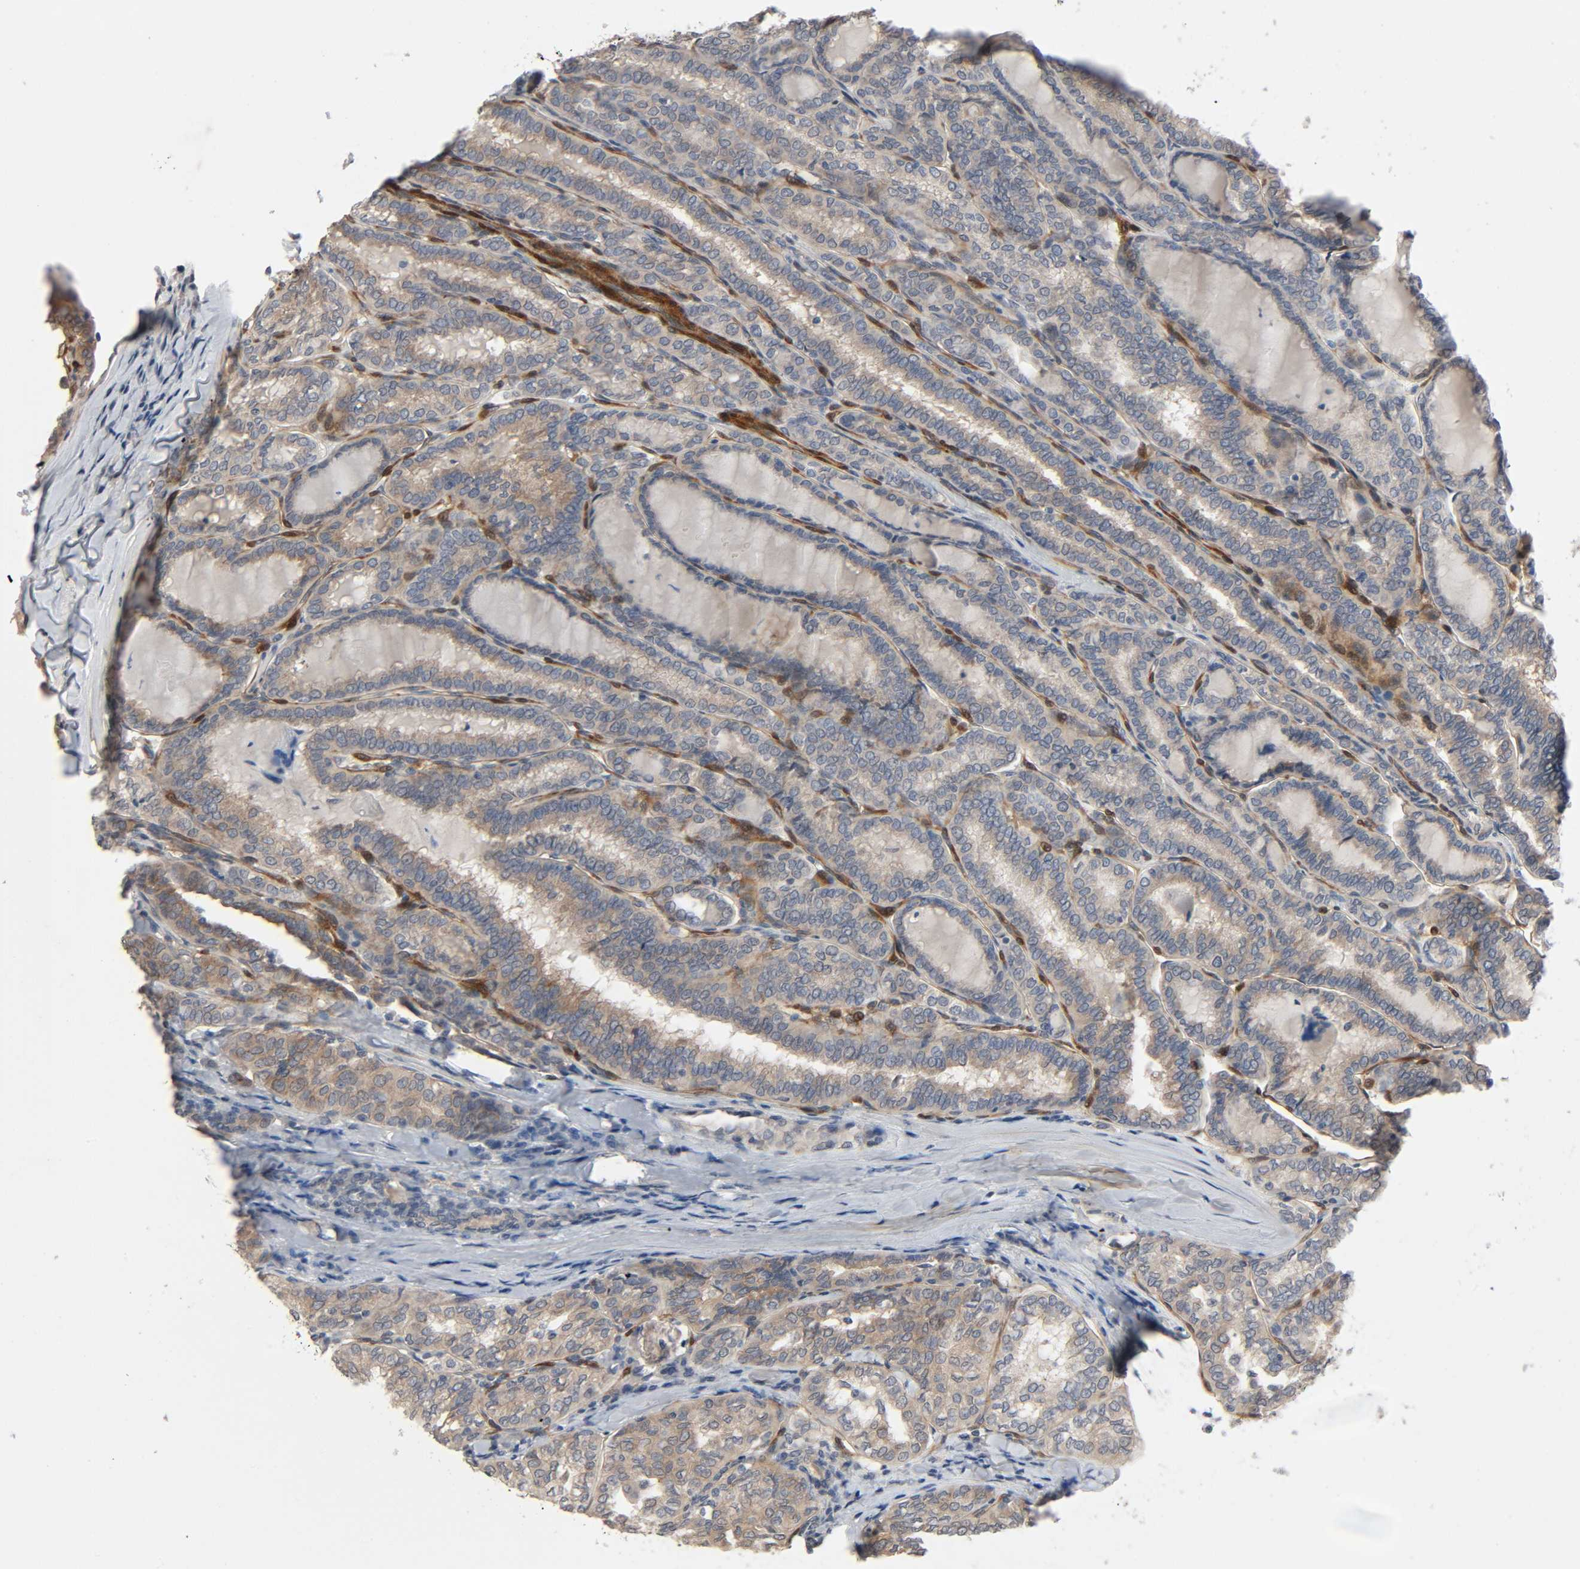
{"staining": {"intensity": "moderate", "quantity": "25%-75%", "location": "cytoplasmic/membranous"}, "tissue": "thyroid cancer", "cell_type": "Tumor cells", "image_type": "cancer", "snomed": [{"axis": "morphology", "description": "Papillary adenocarcinoma, NOS"}, {"axis": "topography", "description": "Thyroid gland"}], "caption": "Immunohistochemistry (IHC) micrograph of thyroid cancer stained for a protein (brown), which exhibits medium levels of moderate cytoplasmic/membranous expression in approximately 25%-75% of tumor cells.", "gene": "PTK2", "patient": {"sex": "female", "age": 30}}